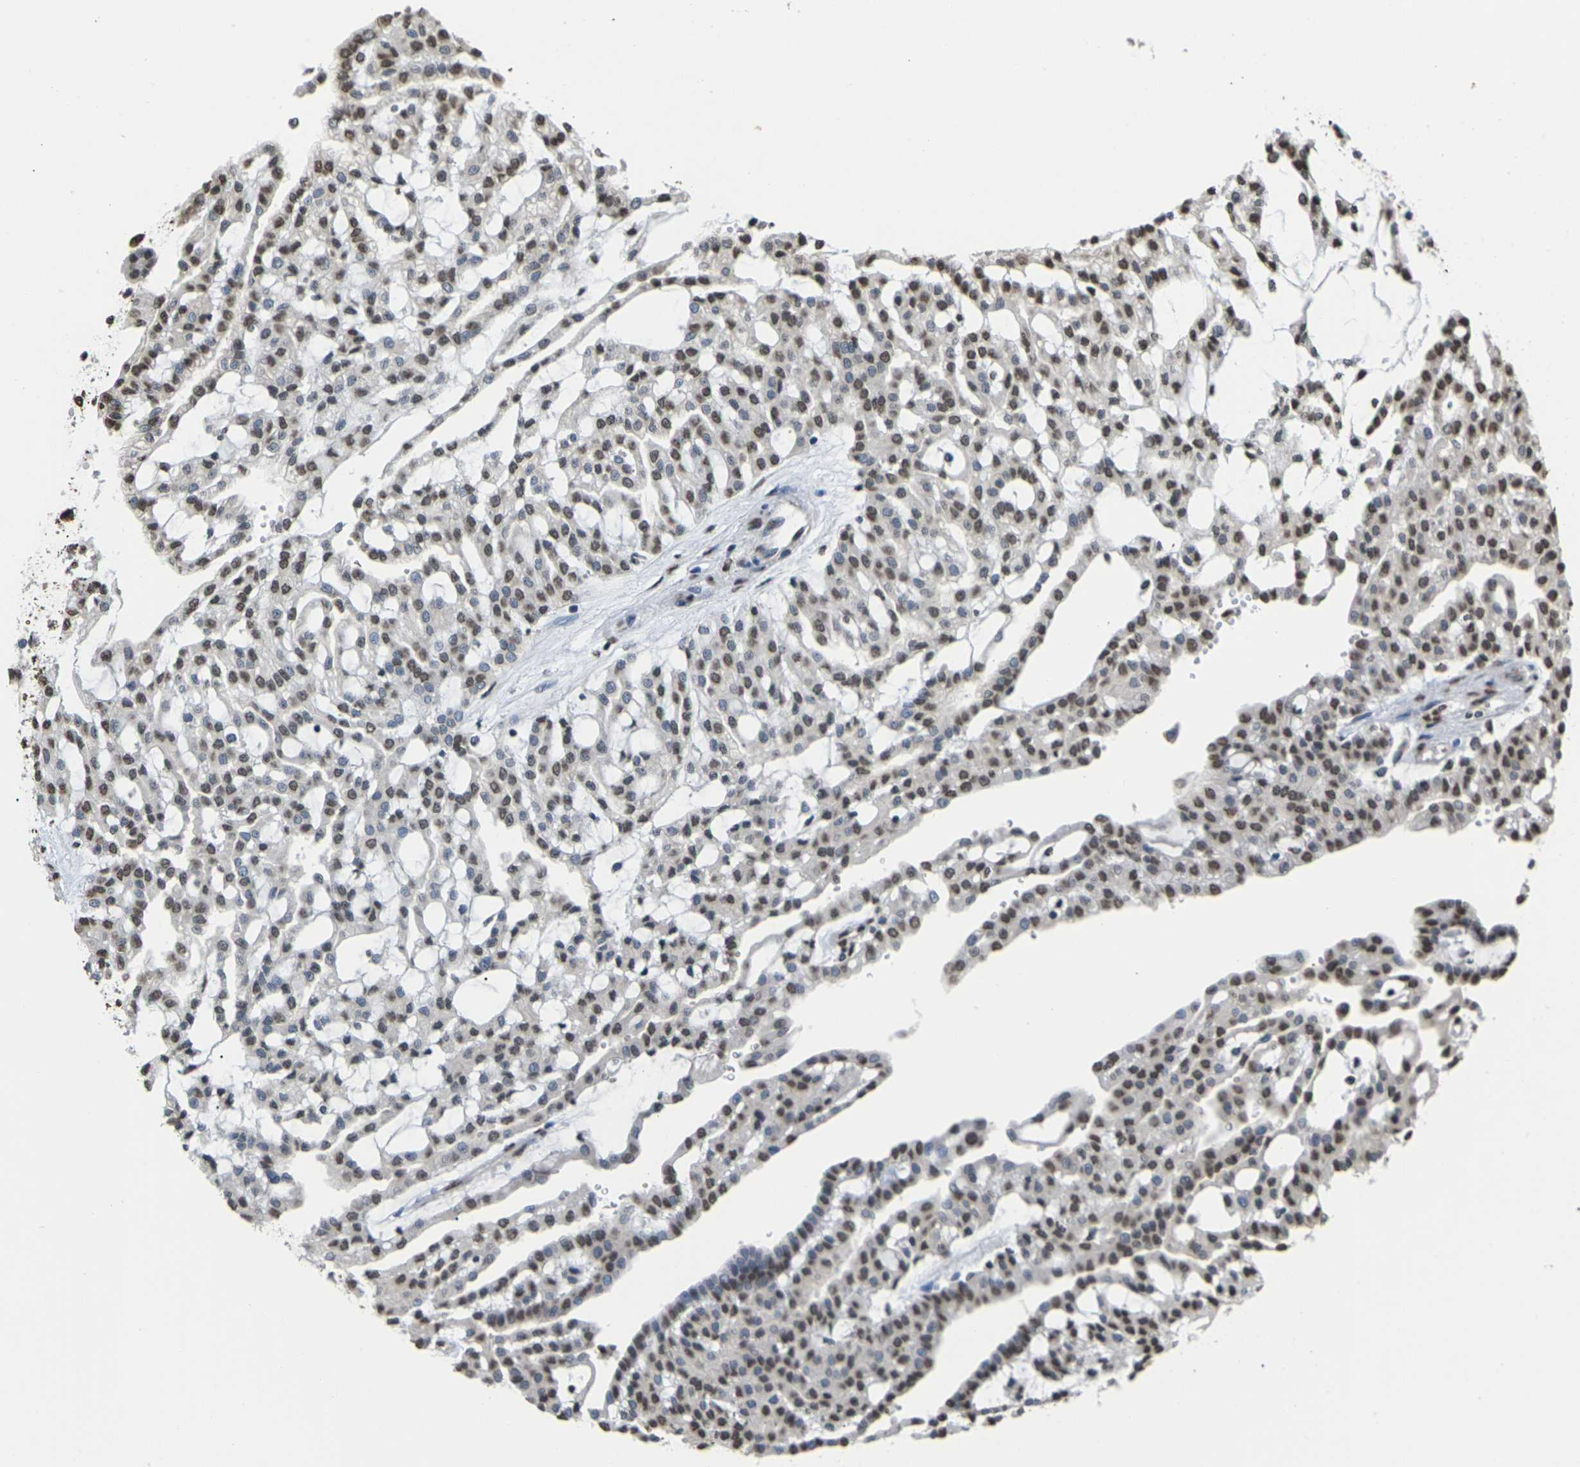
{"staining": {"intensity": "moderate", "quantity": "25%-75%", "location": "nuclear"}, "tissue": "renal cancer", "cell_type": "Tumor cells", "image_type": "cancer", "snomed": [{"axis": "morphology", "description": "Adenocarcinoma, NOS"}, {"axis": "topography", "description": "Kidney"}], "caption": "A medium amount of moderate nuclear expression is present in approximately 25%-75% of tumor cells in renal cancer (adenocarcinoma) tissue. (DAB = brown stain, brightfield microscopy at high magnification).", "gene": "EMSY", "patient": {"sex": "male", "age": 63}}